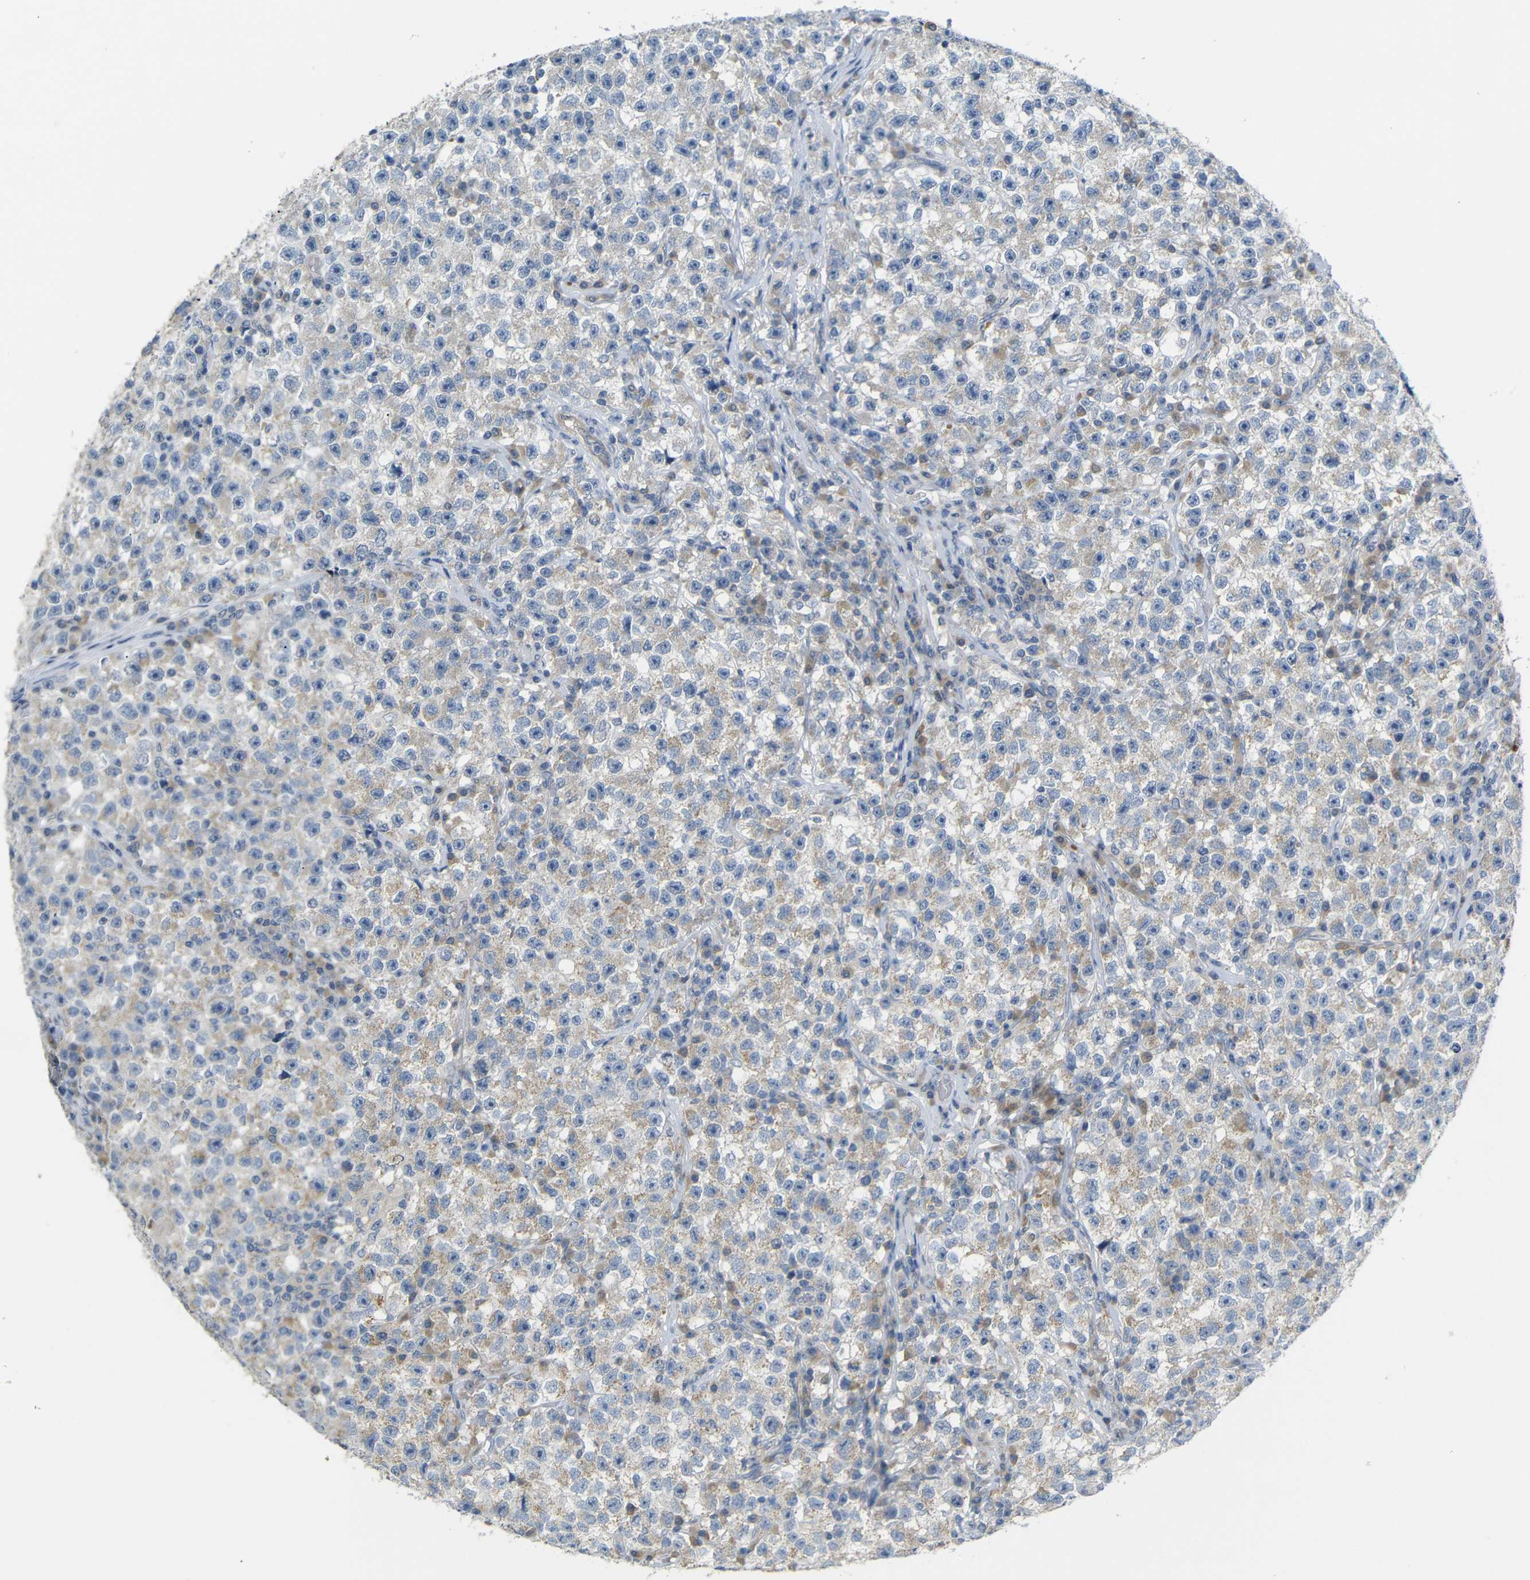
{"staining": {"intensity": "weak", "quantity": "25%-75%", "location": "cytoplasmic/membranous"}, "tissue": "testis cancer", "cell_type": "Tumor cells", "image_type": "cancer", "snomed": [{"axis": "morphology", "description": "Seminoma, NOS"}, {"axis": "topography", "description": "Testis"}], "caption": "Human testis cancer stained with a brown dye demonstrates weak cytoplasmic/membranous positive expression in approximately 25%-75% of tumor cells.", "gene": "TBC1D32", "patient": {"sex": "male", "age": 22}}